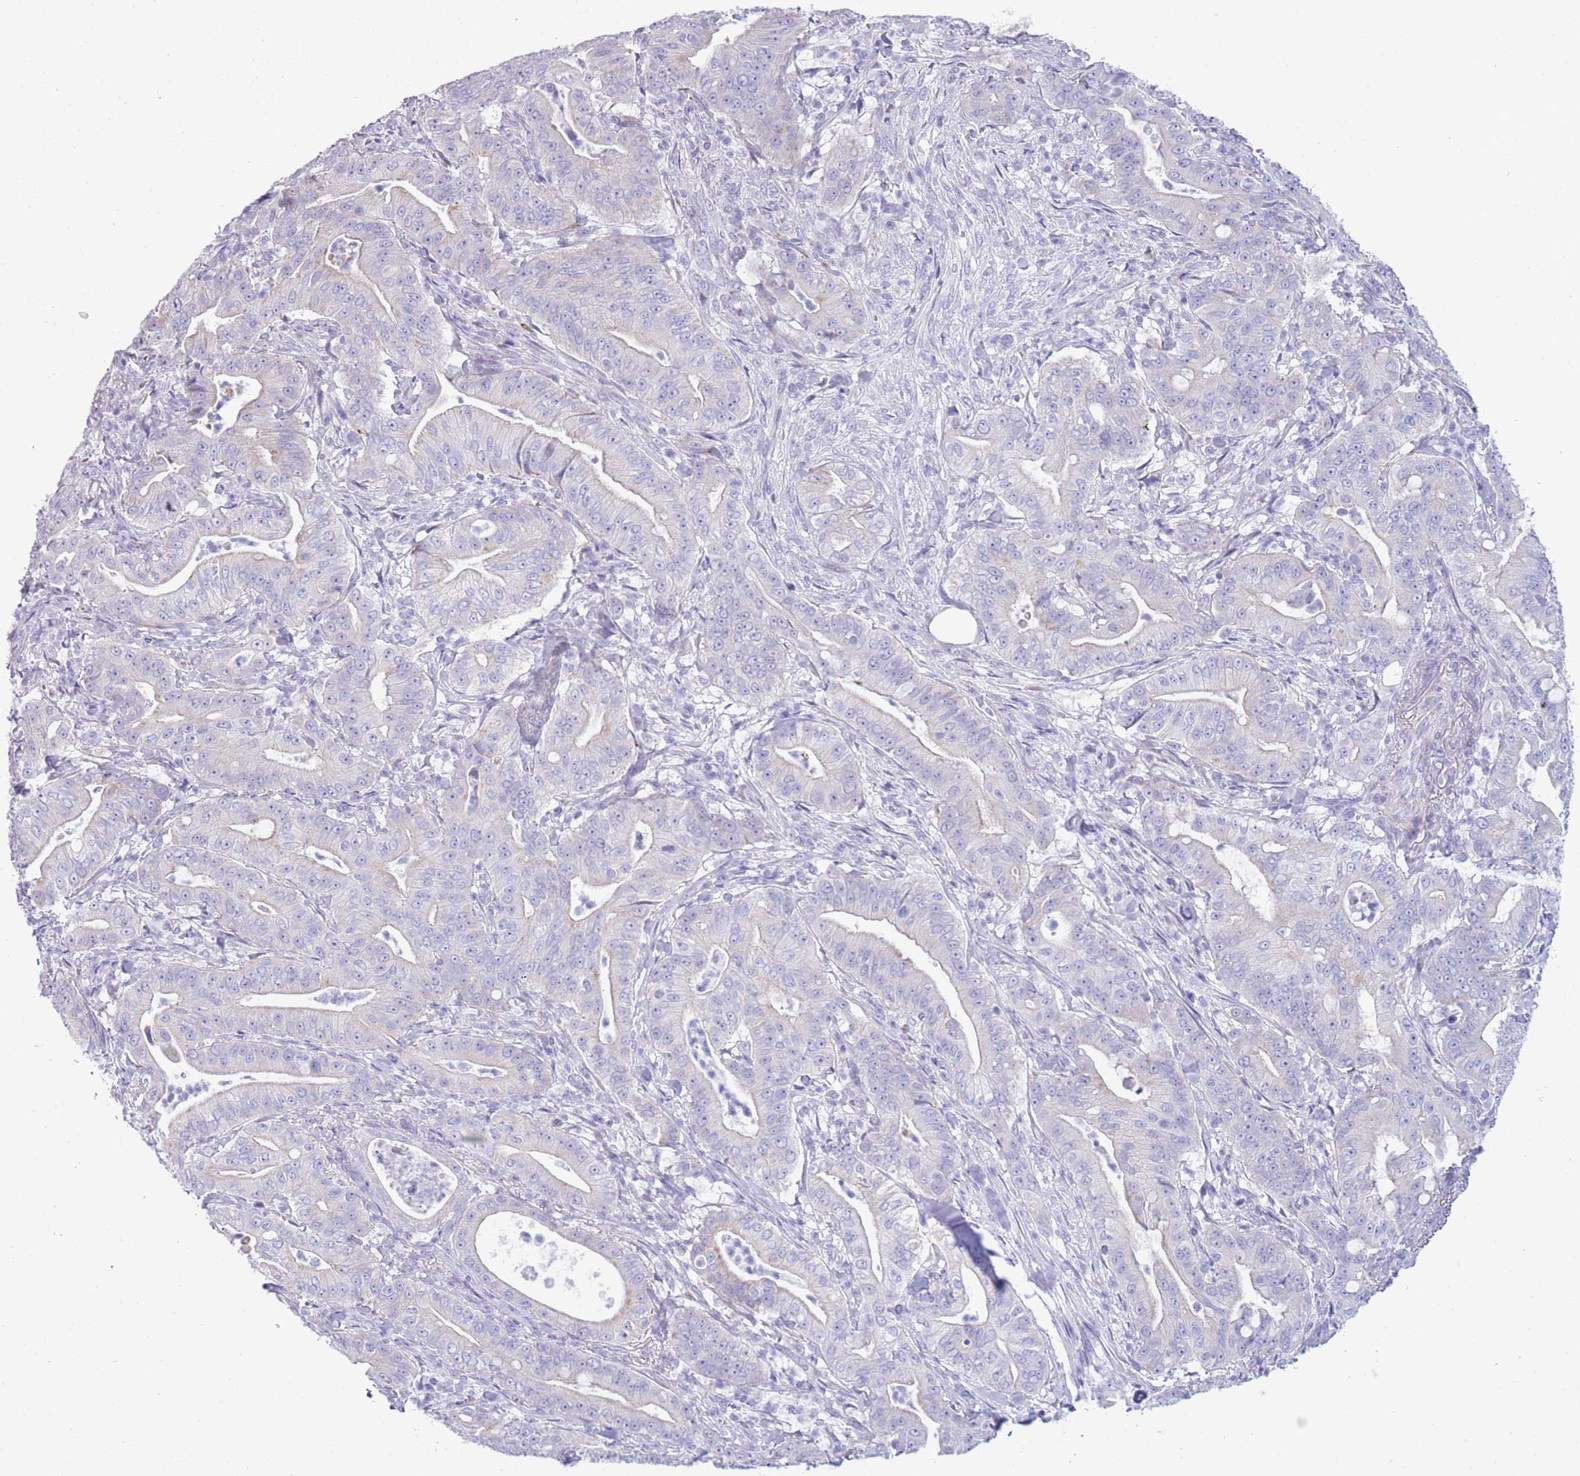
{"staining": {"intensity": "negative", "quantity": "none", "location": "none"}, "tissue": "pancreatic cancer", "cell_type": "Tumor cells", "image_type": "cancer", "snomed": [{"axis": "morphology", "description": "Adenocarcinoma, NOS"}, {"axis": "topography", "description": "Pancreas"}], "caption": "DAB immunohistochemical staining of human pancreatic adenocarcinoma reveals no significant expression in tumor cells. The staining is performed using DAB brown chromogen with nuclei counter-stained in using hematoxylin.", "gene": "MOCOS", "patient": {"sex": "male", "age": 71}}